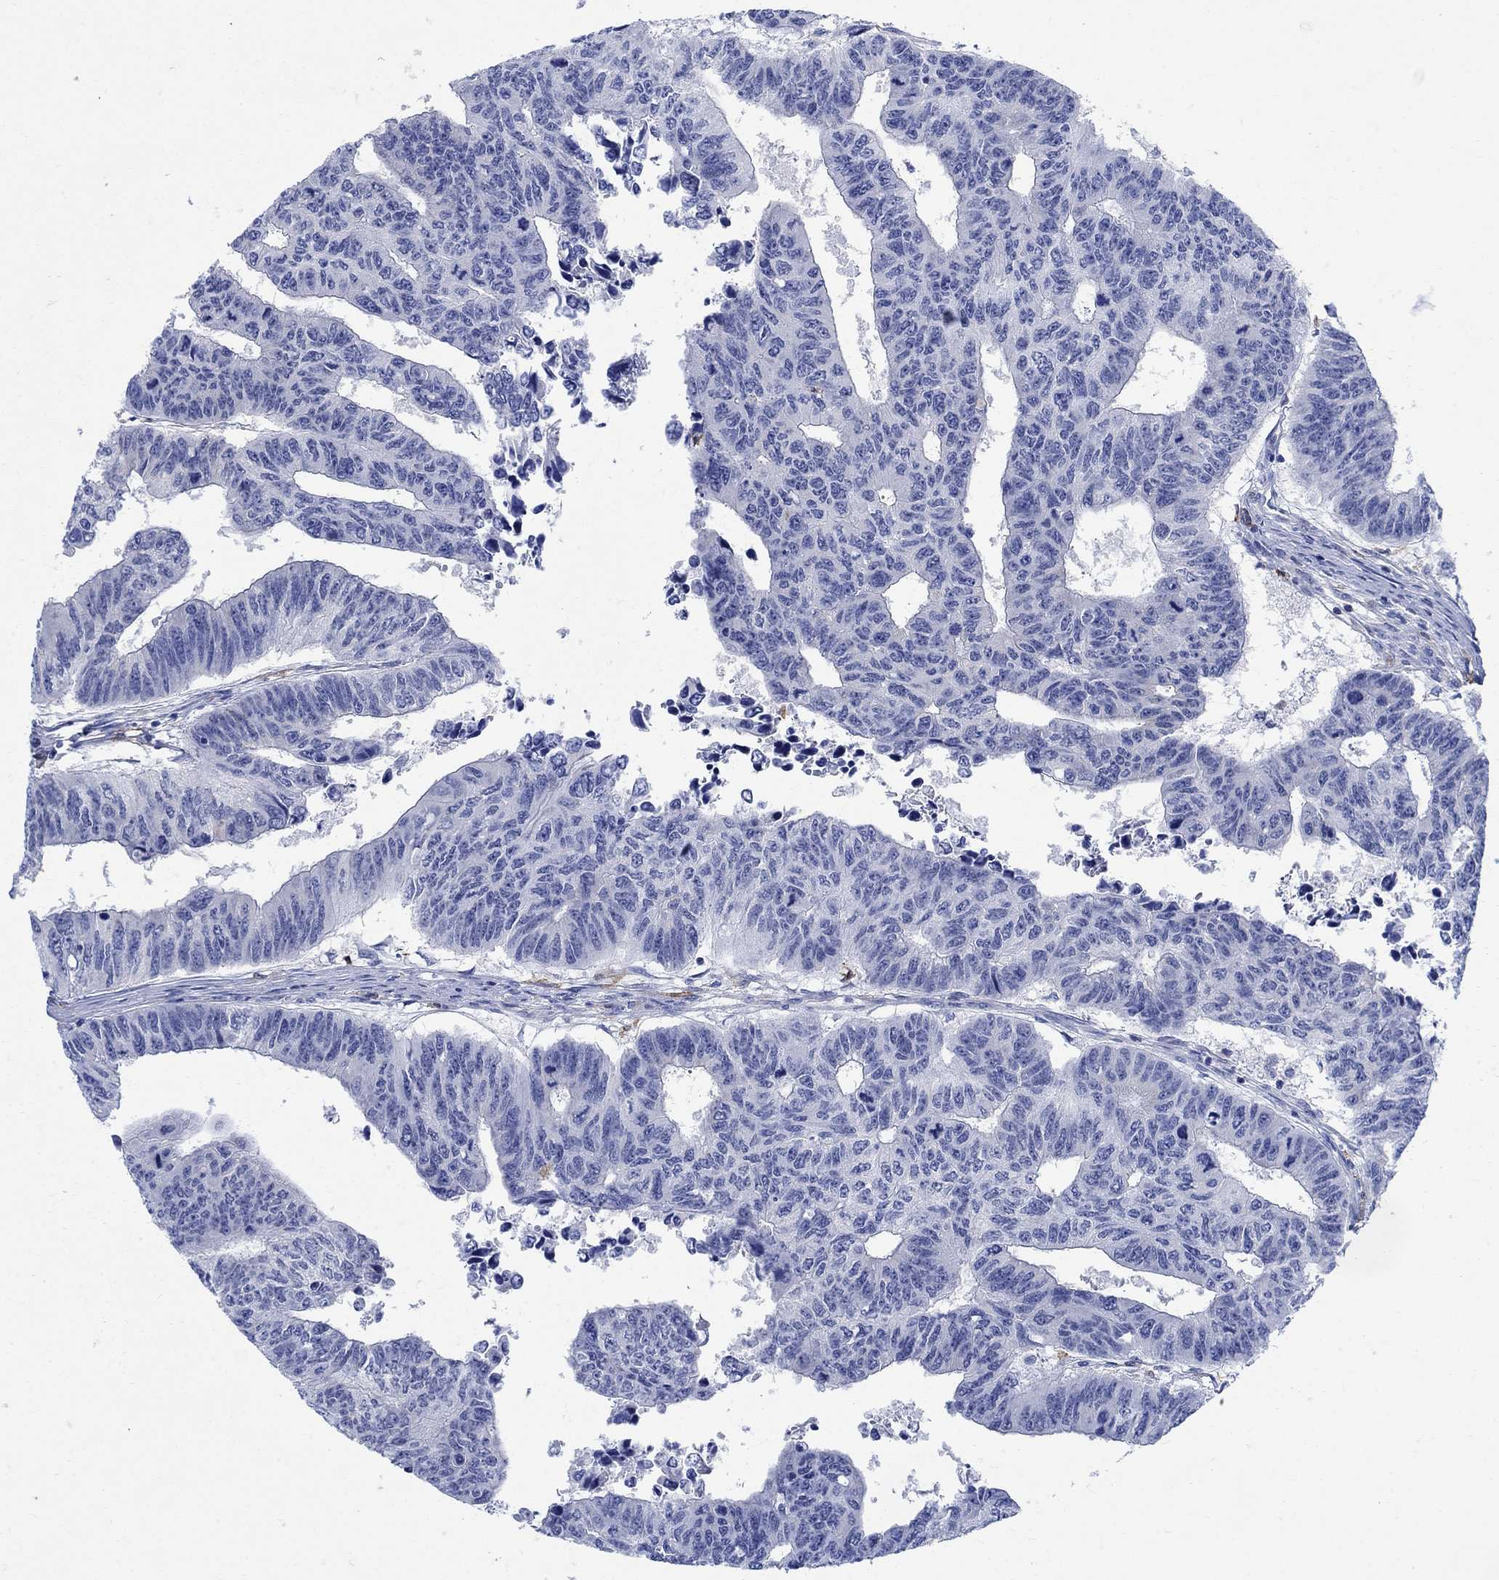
{"staining": {"intensity": "negative", "quantity": "none", "location": "none"}, "tissue": "colorectal cancer", "cell_type": "Tumor cells", "image_type": "cancer", "snomed": [{"axis": "morphology", "description": "Adenocarcinoma, NOS"}, {"axis": "topography", "description": "Rectum"}], "caption": "A micrograph of human colorectal cancer (adenocarcinoma) is negative for staining in tumor cells.", "gene": "PHF21B", "patient": {"sex": "female", "age": 85}}